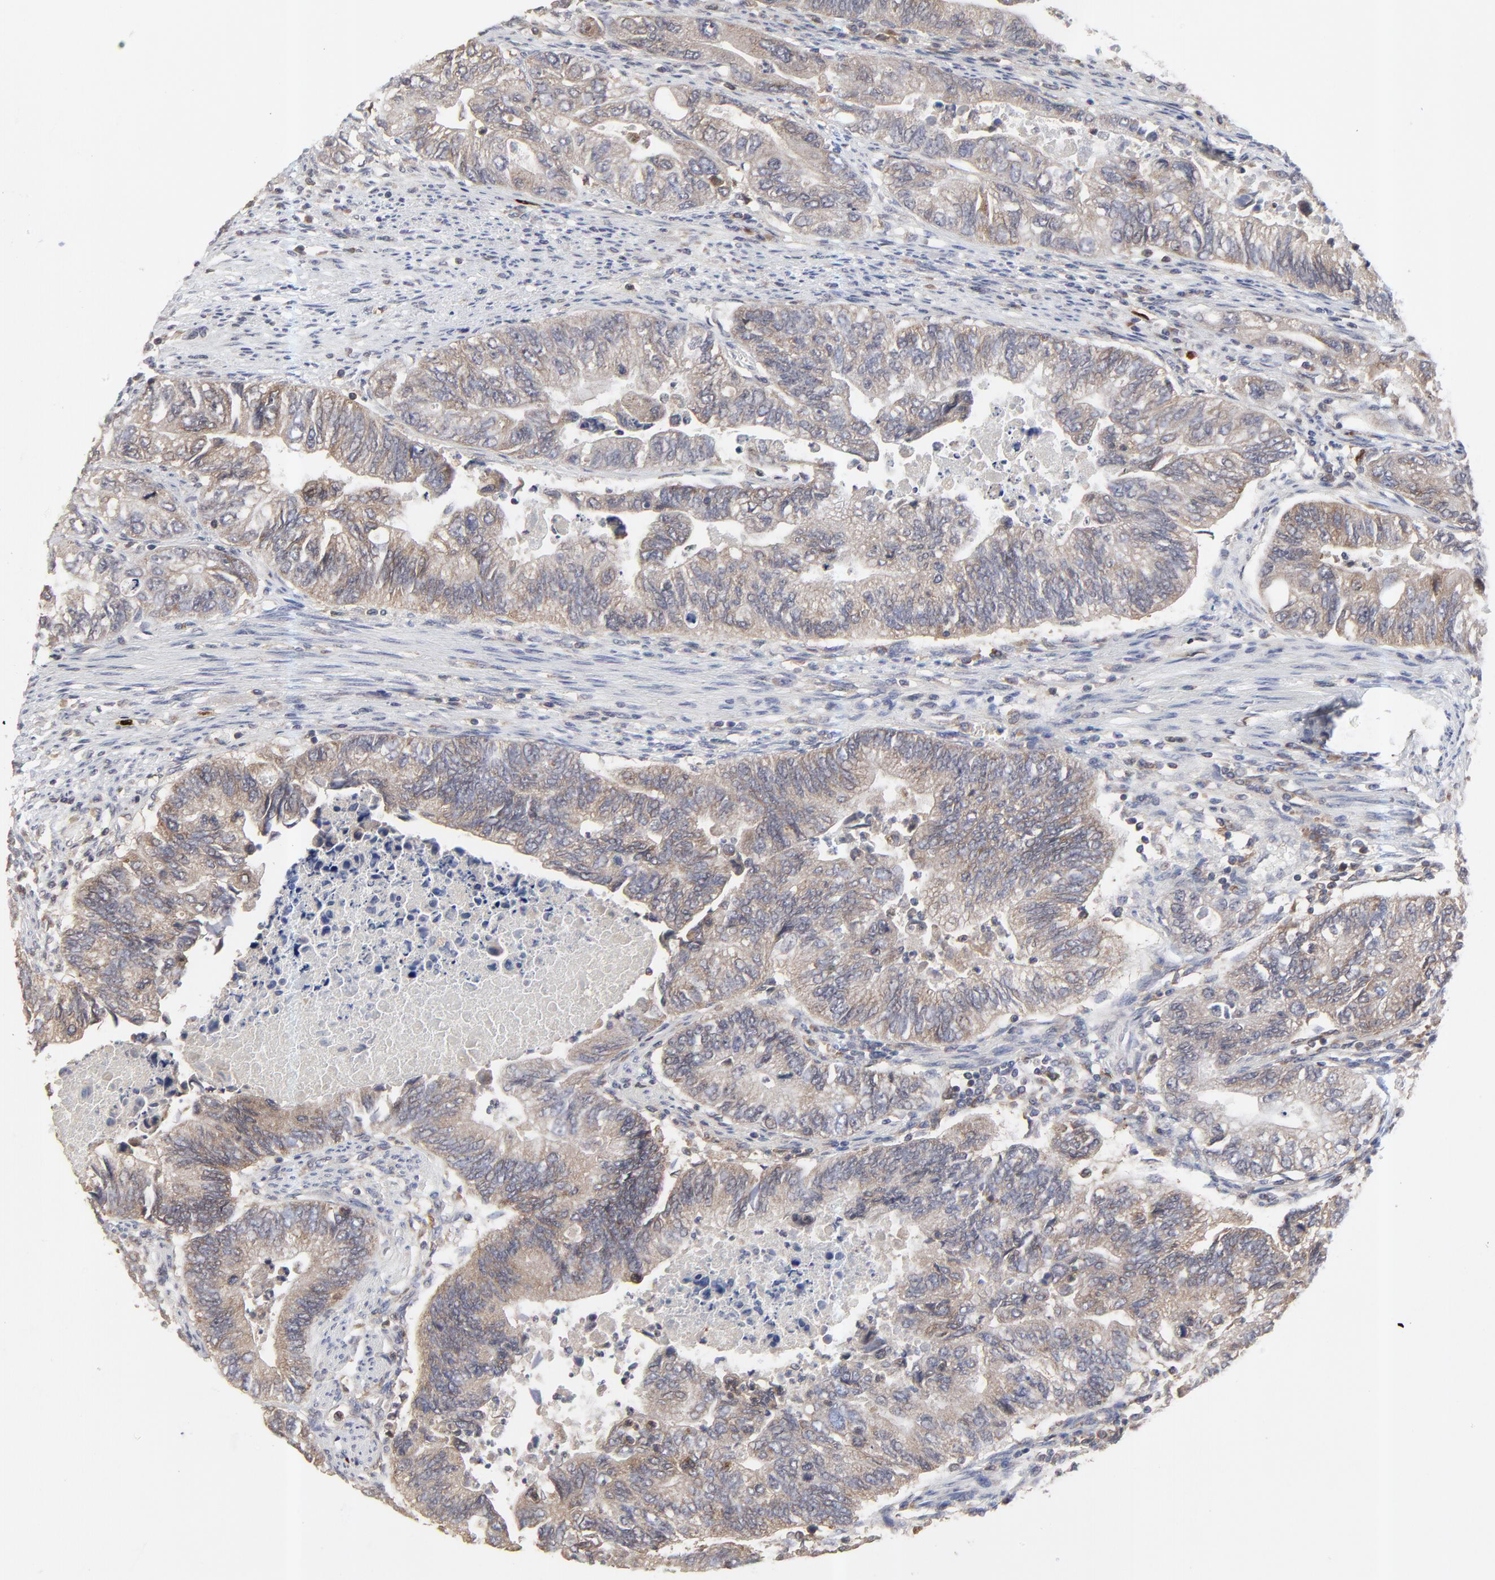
{"staining": {"intensity": "moderate", "quantity": ">75%", "location": "cytoplasmic/membranous"}, "tissue": "colorectal cancer", "cell_type": "Tumor cells", "image_type": "cancer", "snomed": [{"axis": "morphology", "description": "Adenocarcinoma, NOS"}, {"axis": "topography", "description": "Colon"}], "caption": "The micrograph reveals staining of colorectal cancer, revealing moderate cytoplasmic/membranous protein positivity (brown color) within tumor cells.", "gene": "RAB9A", "patient": {"sex": "female", "age": 11}}